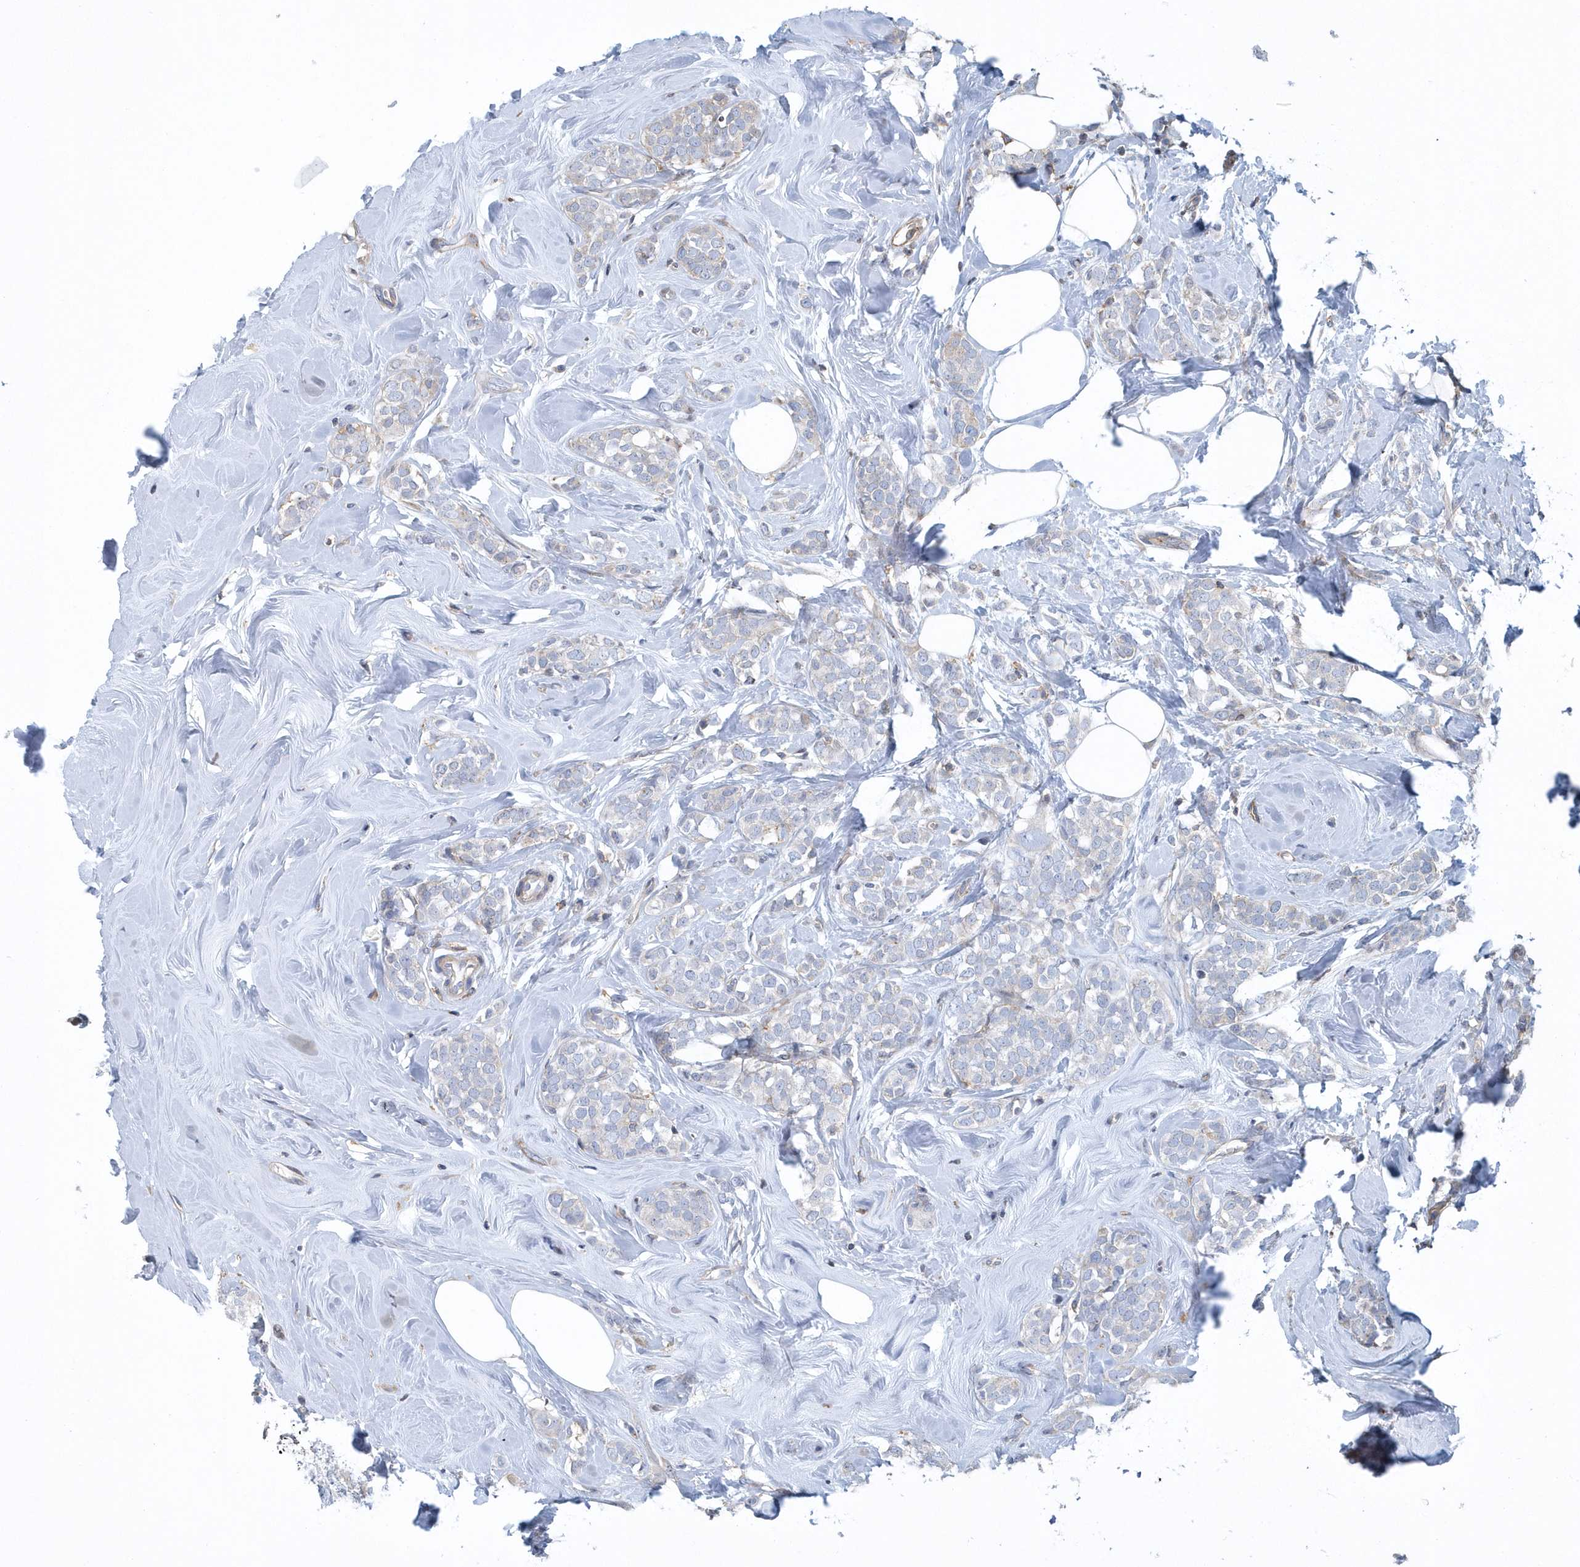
{"staining": {"intensity": "negative", "quantity": "none", "location": "none"}, "tissue": "breast cancer", "cell_type": "Tumor cells", "image_type": "cancer", "snomed": [{"axis": "morphology", "description": "Lobular carcinoma"}, {"axis": "topography", "description": "Breast"}], "caption": "This is a image of immunohistochemistry (IHC) staining of breast cancer (lobular carcinoma), which shows no expression in tumor cells. Nuclei are stained in blue.", "gene": "ARAP2", "patient": {"sex": "female", "age": 47}}